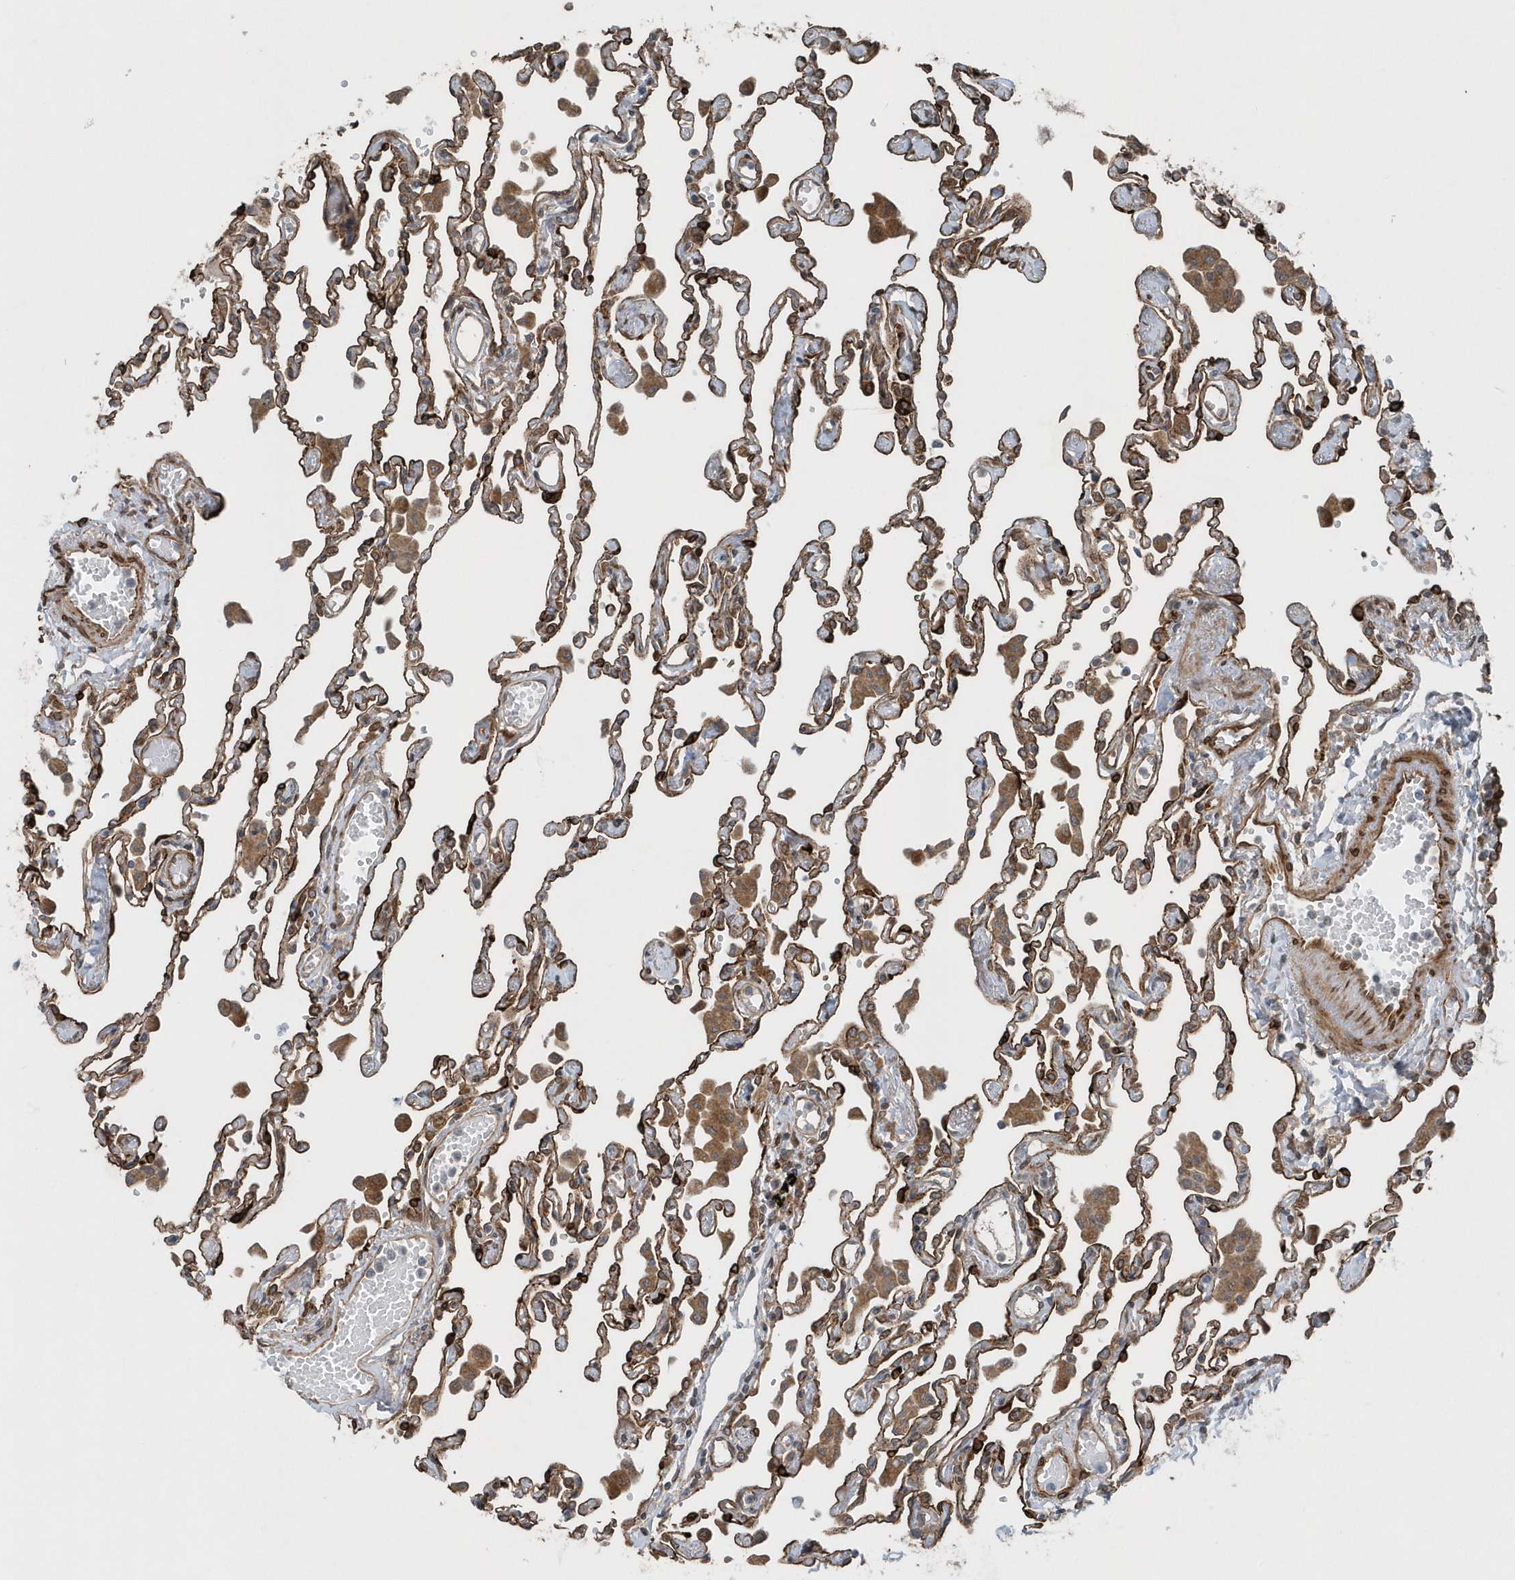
{"staining": {"intensity": "moderate", "quantity": ">75%", "location": "cytoplasmic/membranous"}, "tissue": "lung", "cell_type": "Alveolar cells", "image_type": "normal", "snomed": [{"axis": "morphology", "description": "Normal tissue, NOS"}, {"axis": "topography", "description": "Bronchus"}, {"axis": "topography", "description": "Lung"}], "caption": "The histopathology image exhibits staining of normal lung, revealing moderate cytoplasmic/membranous protein staining (brown color) within alveolar cells.", "gene": "MCC", "patient": {"sex": "female", "age": 49}}